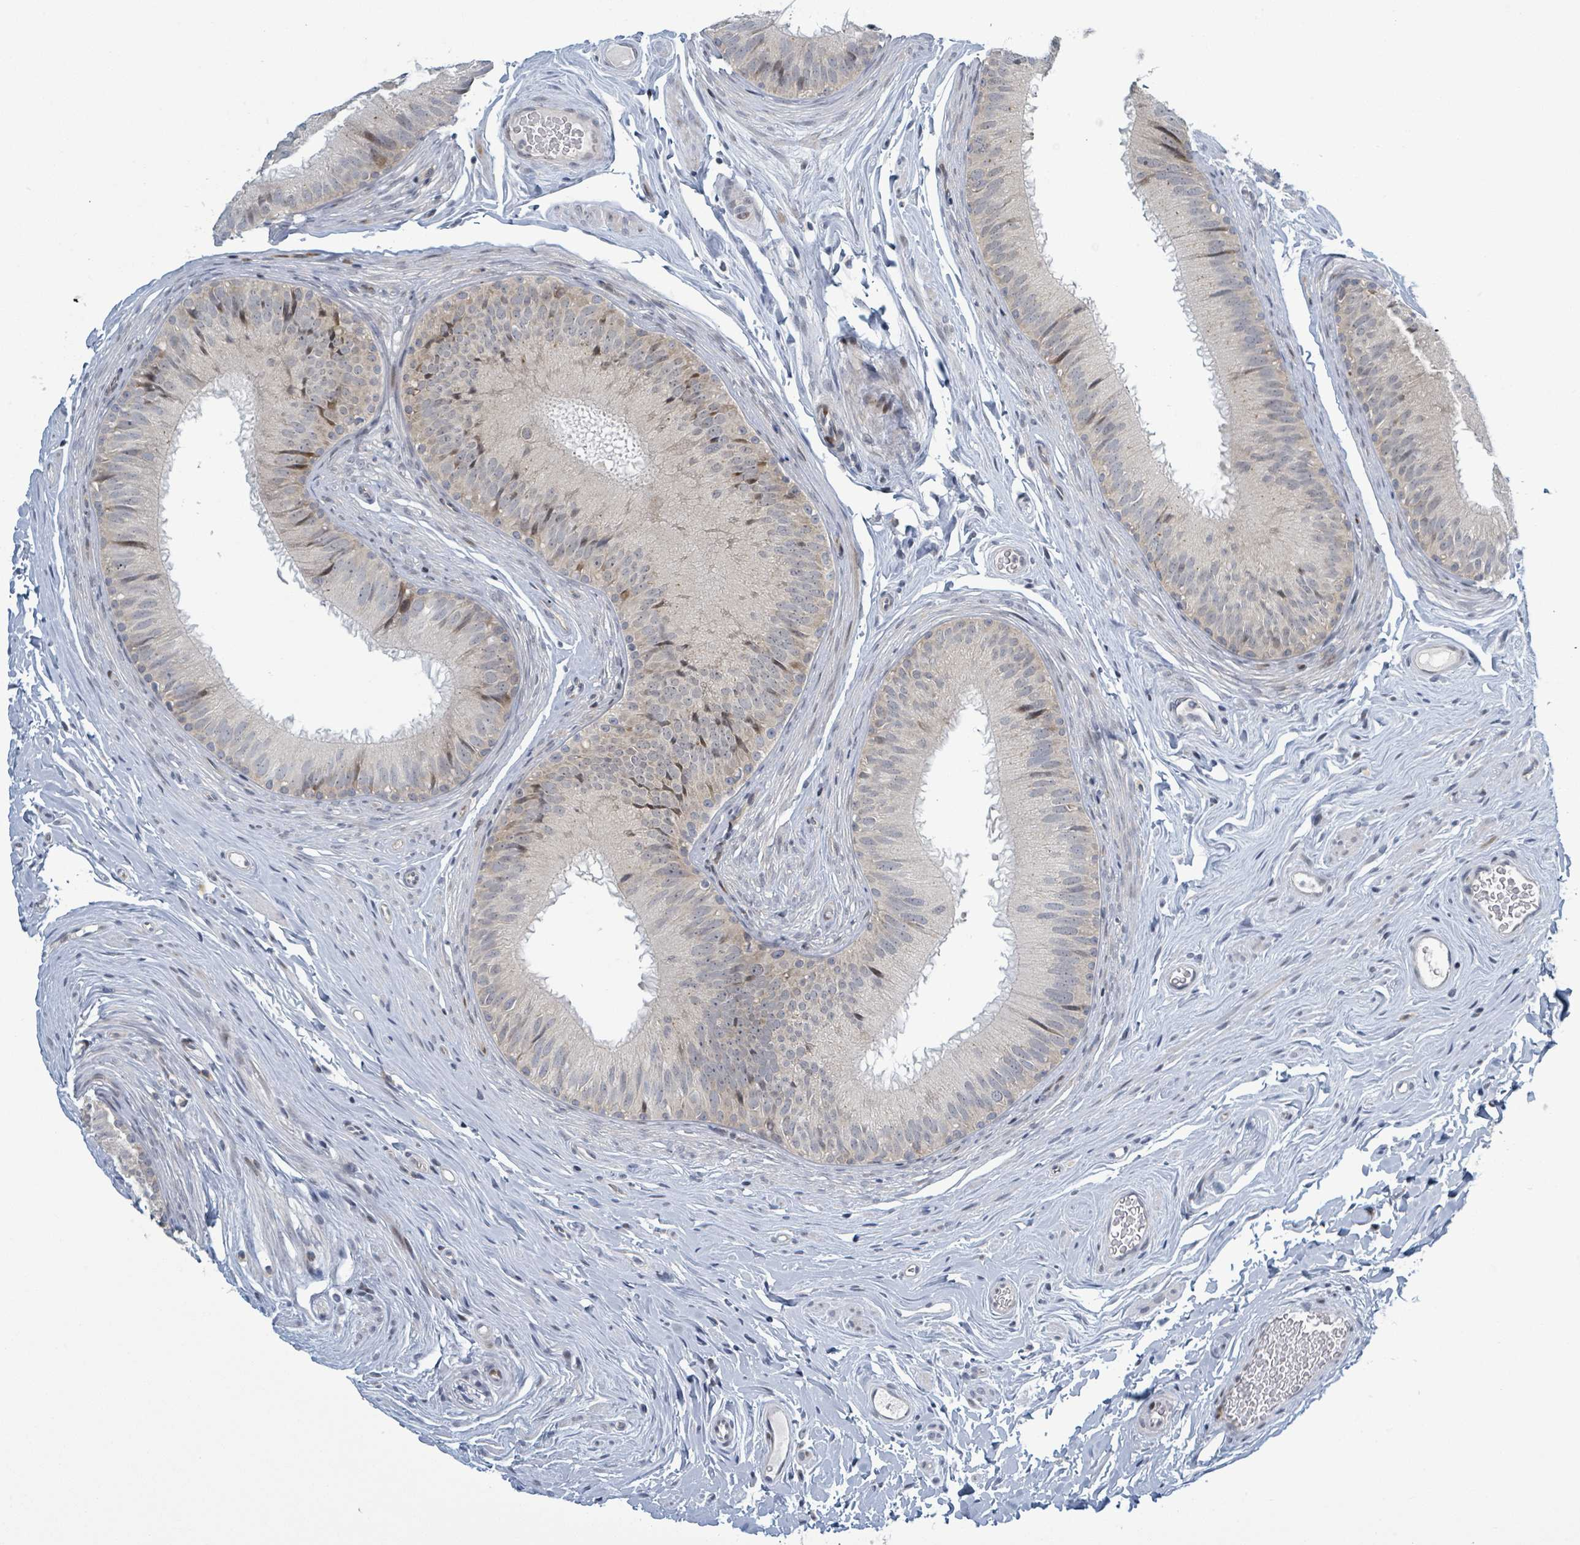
{"staining": {"intensity": "weak", "quantity": "25%-75%", "location": "cytoplasmic/membranous"}, "tissue": "epididymis", "cell_type": "Glandular cells", "image_type": "normal", "snomed": [{"axis": "morphology", "description": "Normal tissue, NOS"}, {"axis": "topography", "description": "Epididymis, spermatic cord, NOS"}], "caption": "DAB immunohistochemical staining of unremarkable human epididymis displays weak cytoplasmic/membranous protein expression in approximately 25%-75% of glandular cells.", "gene": "RPL32", "patient": {"sex": "male", "age": 25}}